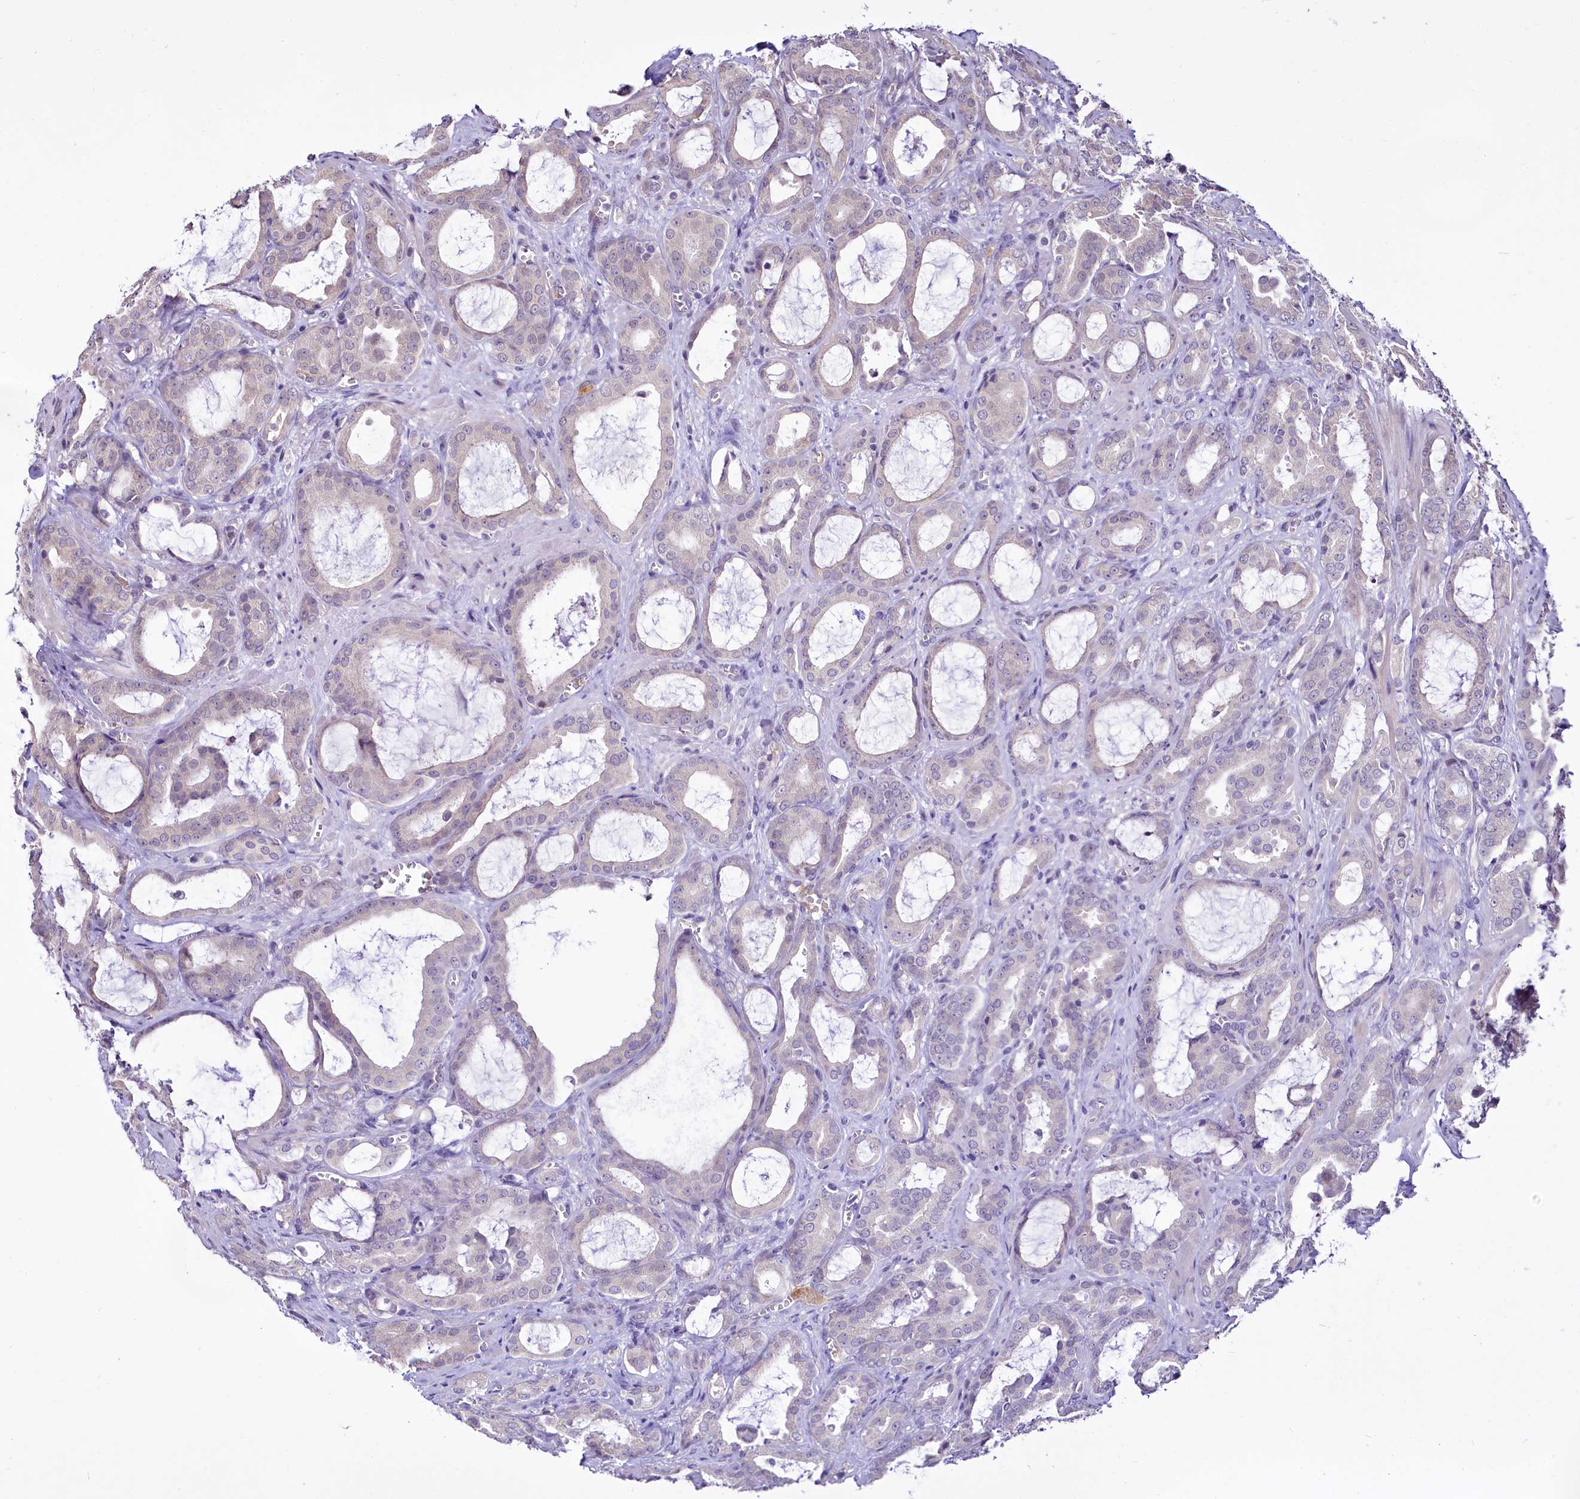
{"staining": {"intensity": "negative", "quantity": "none", "location": "none"}, "tissue": "prostate cancer", "cell_type": "Tumor cells", "image_type": "cancer", "snomed": [{"axis": "morphology", "description": "Adenocarcinoma, High grade"}, {"axis": "topography", "description": "Prostate"}], "caption": "There is no significant positivity in tumor cells of prostate cancer (high-grade adenocarcinoma).", "gene": "BANK1", "patient": {"sex": "male", "age": 72}}